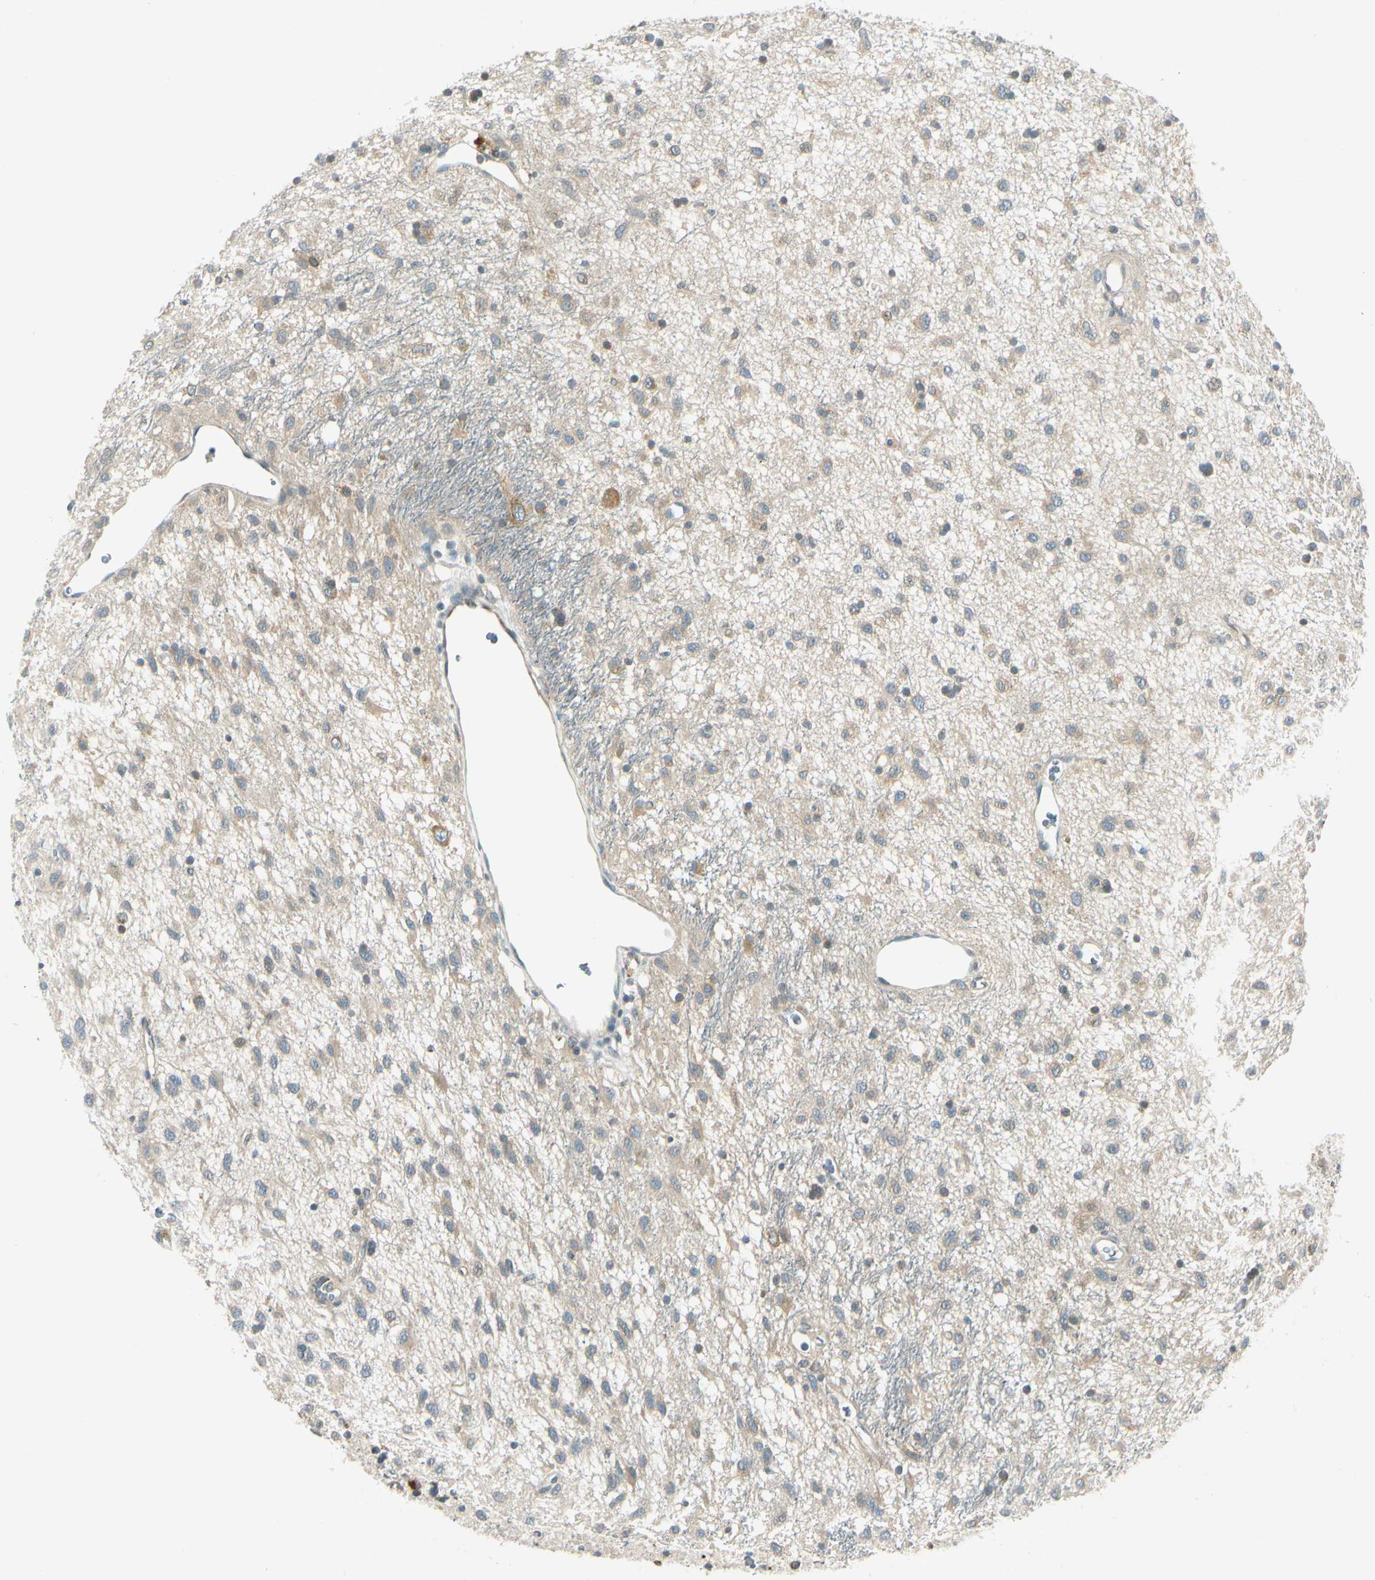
{"staining": {"intensity": "weak", "quantity": "25%-75%", "location": "cytoplasmic/membranous"}, "tissue": "glioma", "cell_type": "Tumor cells", "image_type": "cancer", "snomed": [{"axis": "morphology", "description": "Glioma, malignant, Low grade"}, {"axis": "topography", "description": "Brain"}], "caption": "IHC (DAB (3,3'-diaminobenzidine)) staining of human glioma reveals weak cytoplasmic/membranous protein staining in about 25%-75% of tumor cells.", "gene": "BNIP1", "patient": {"sex": "male", "age": 77}}